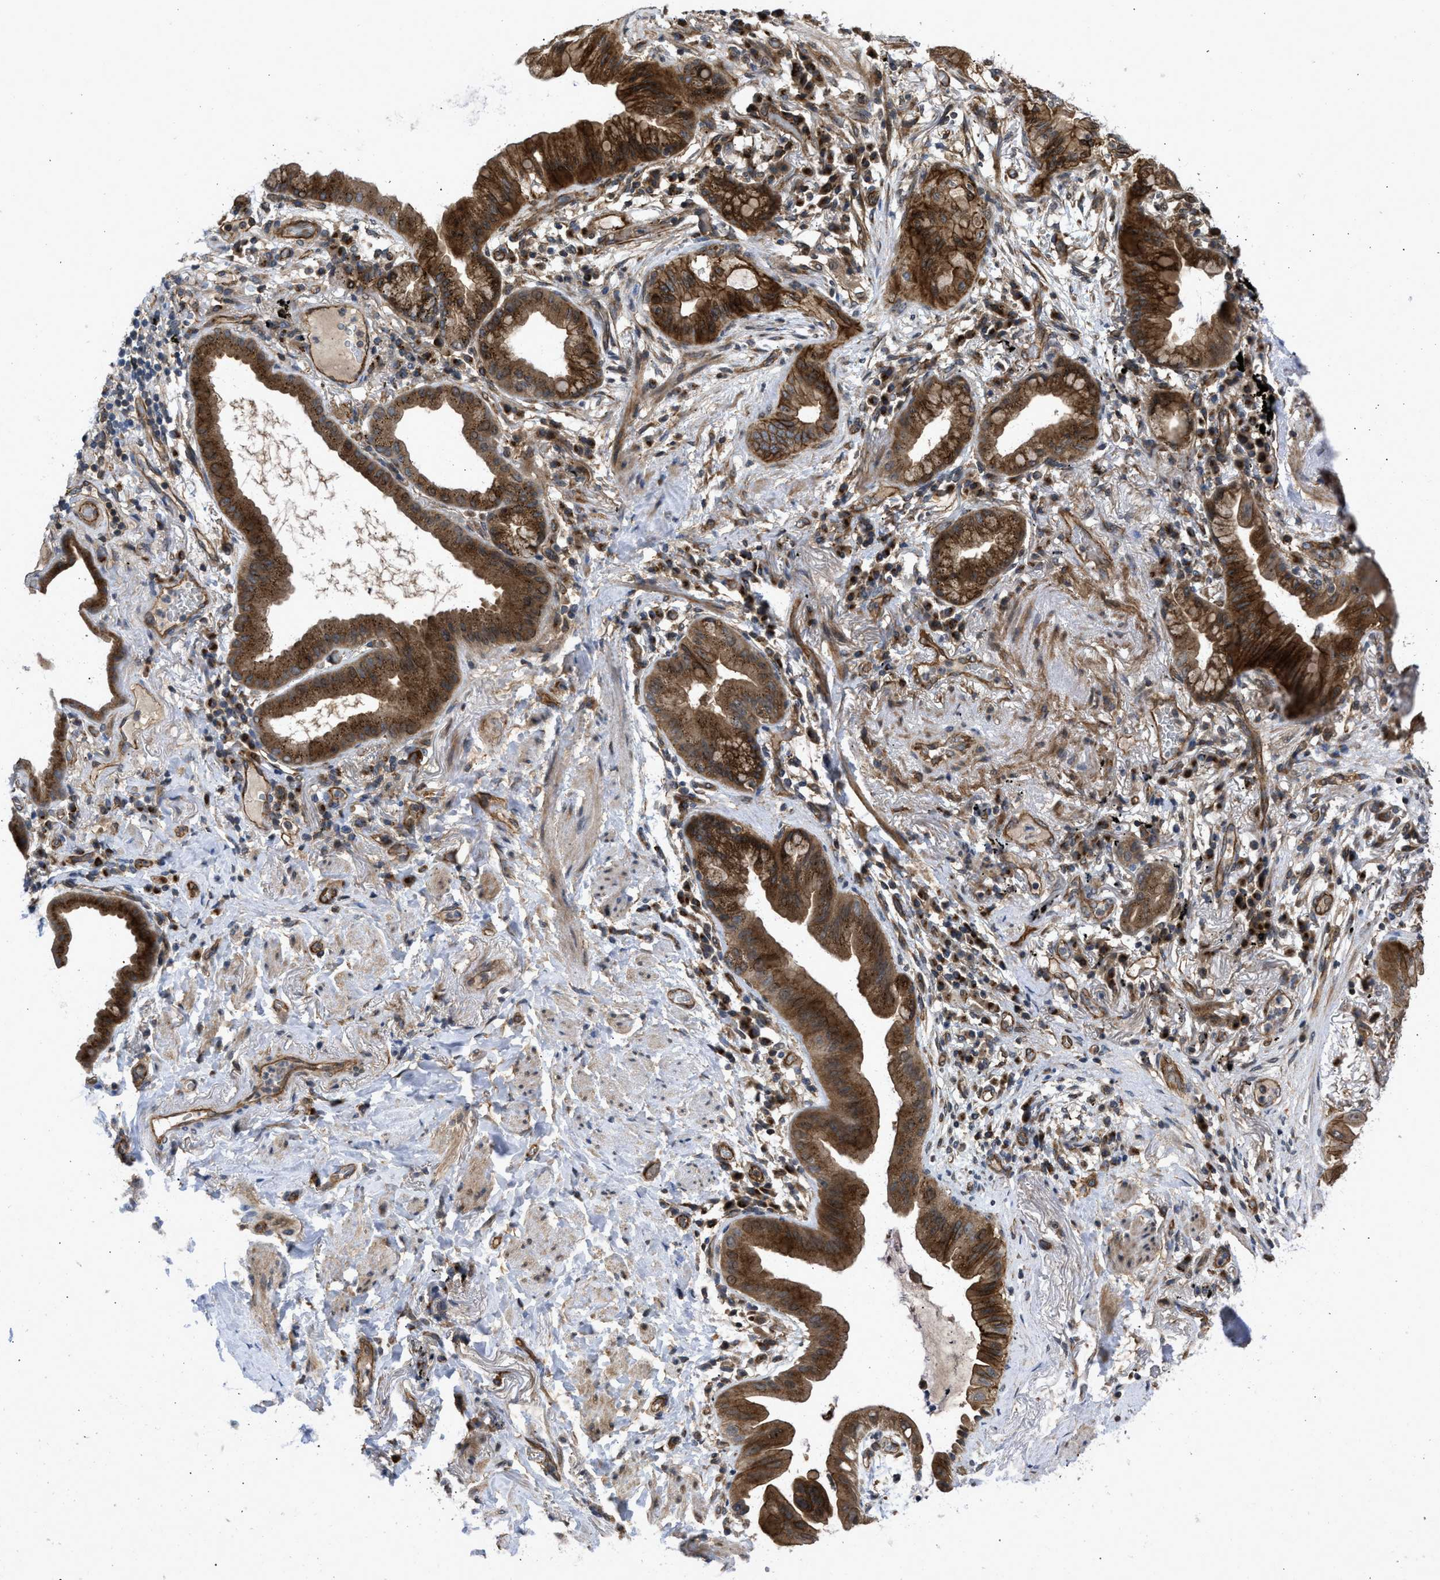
{"staining": {"intensity": "strong", "quantity": ">75%", "location": "cytoplasmic/membranous"}, "tissue": "lung cancer", "cell_type": "Tumor cells", "image_type": "cancer", "snomed": [{"axis": "morphology", "description": "Normal tissue, NOS"}, {"axis": "morphology", "description": "Adenocarcinoma, NOS"}, {"axis": "topography", "description": "Bronchus"}, {"axis": "topography", "description": "Lung"}], "caption": "Lung cancer (adenocarcinoma) stained with immunohistochemistry shows strong cytoplasmic/membranous expression in approximately >75% of tumor cells.", "gene": "GPATCH2L", "patient": {"sex": "female", "age": 70}}